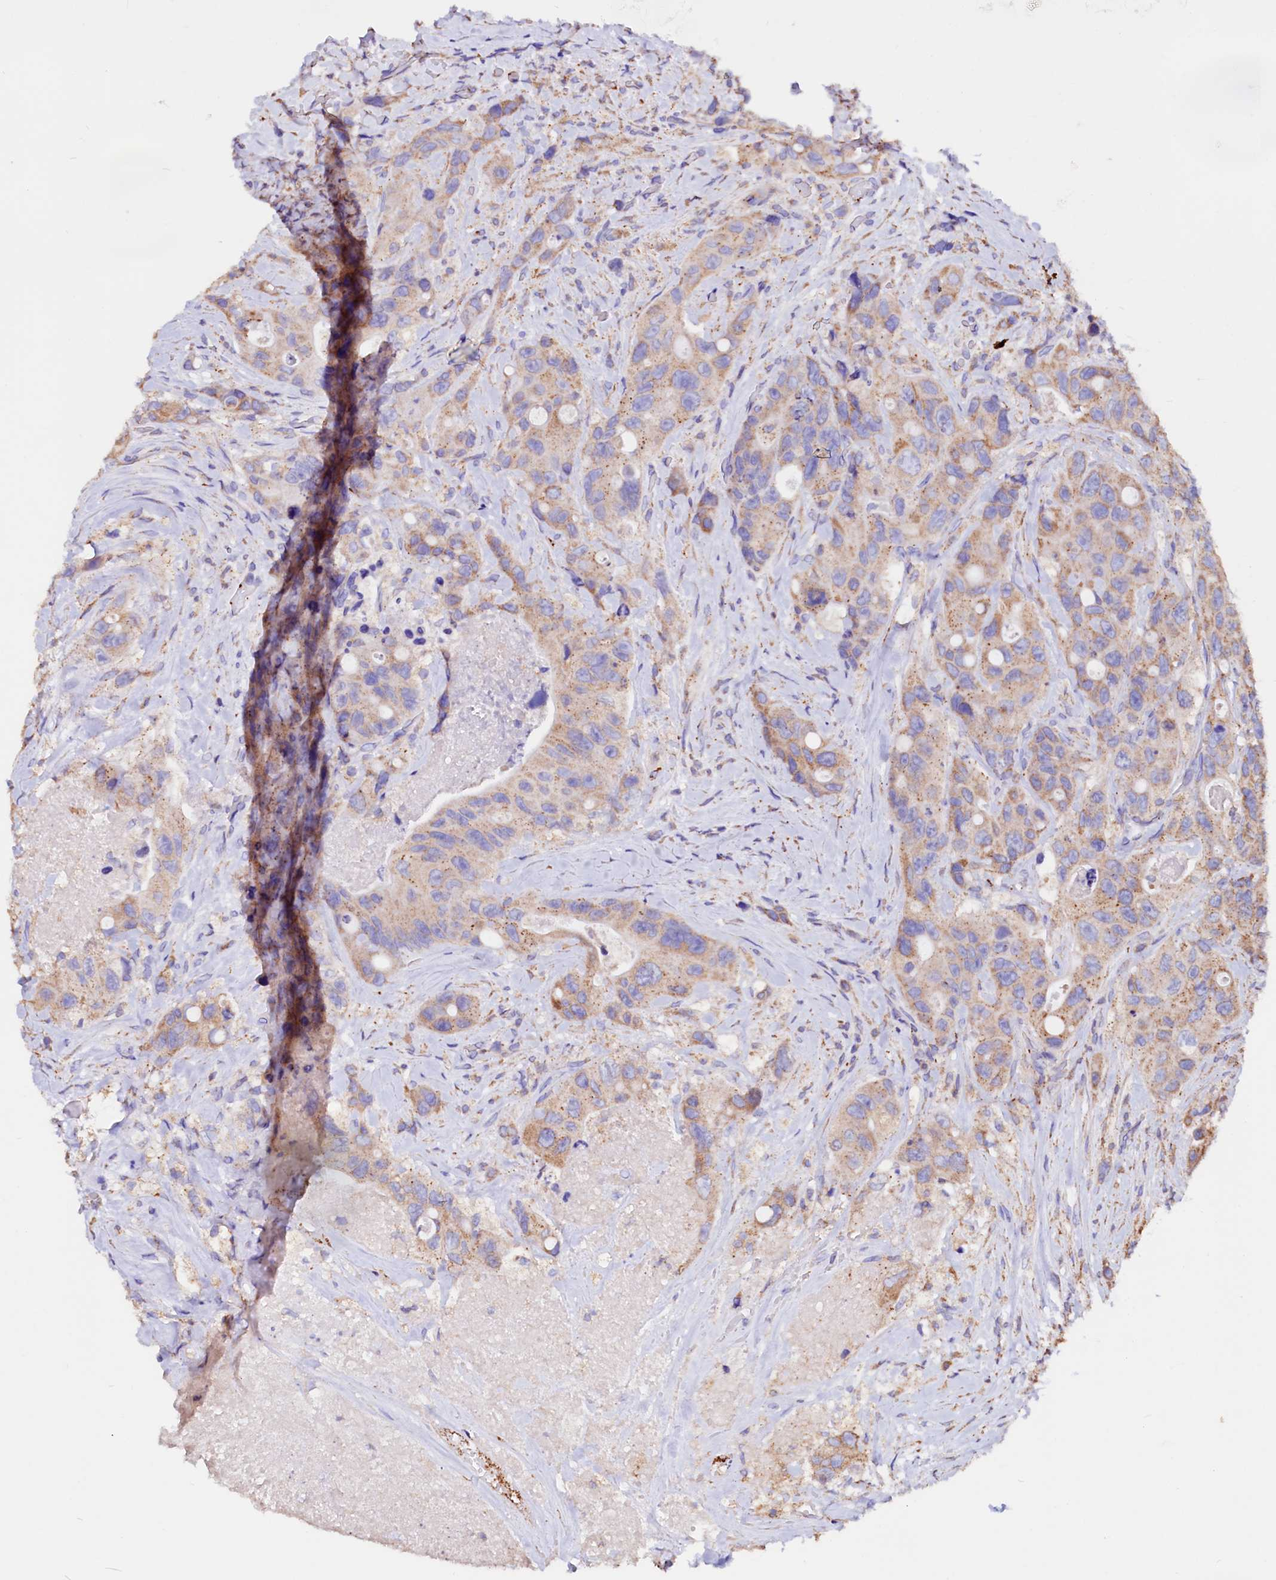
{"staining": {"intensity": "moderate", "quantity": ">75%", "location": "cytoplasmic/membranous"}, "tissue": "colorectal cancer", "cell_type": "Tumor cells", "image_type": "cancer", "snomed": [{"axis": "morphology", "description": "Adenocarcinoma, NOS"}, {"axis": "topography", "description": "Colon"}], "caption": "Immunohistochemistry (IHC) (DAB (3,3'-diaminobenzidine)) staining of human adenocarcinoma (colorectal) reveals moderate cytoplasmic/membranous protein positivity in approximately >75% of tumor cells. (DAB (3,3'-diaminobenzidine) IHC, brown staining for protein, blue staining for nuclei).", "gene": "MAOB", "patient": {"sex": "female", "age": 46}}